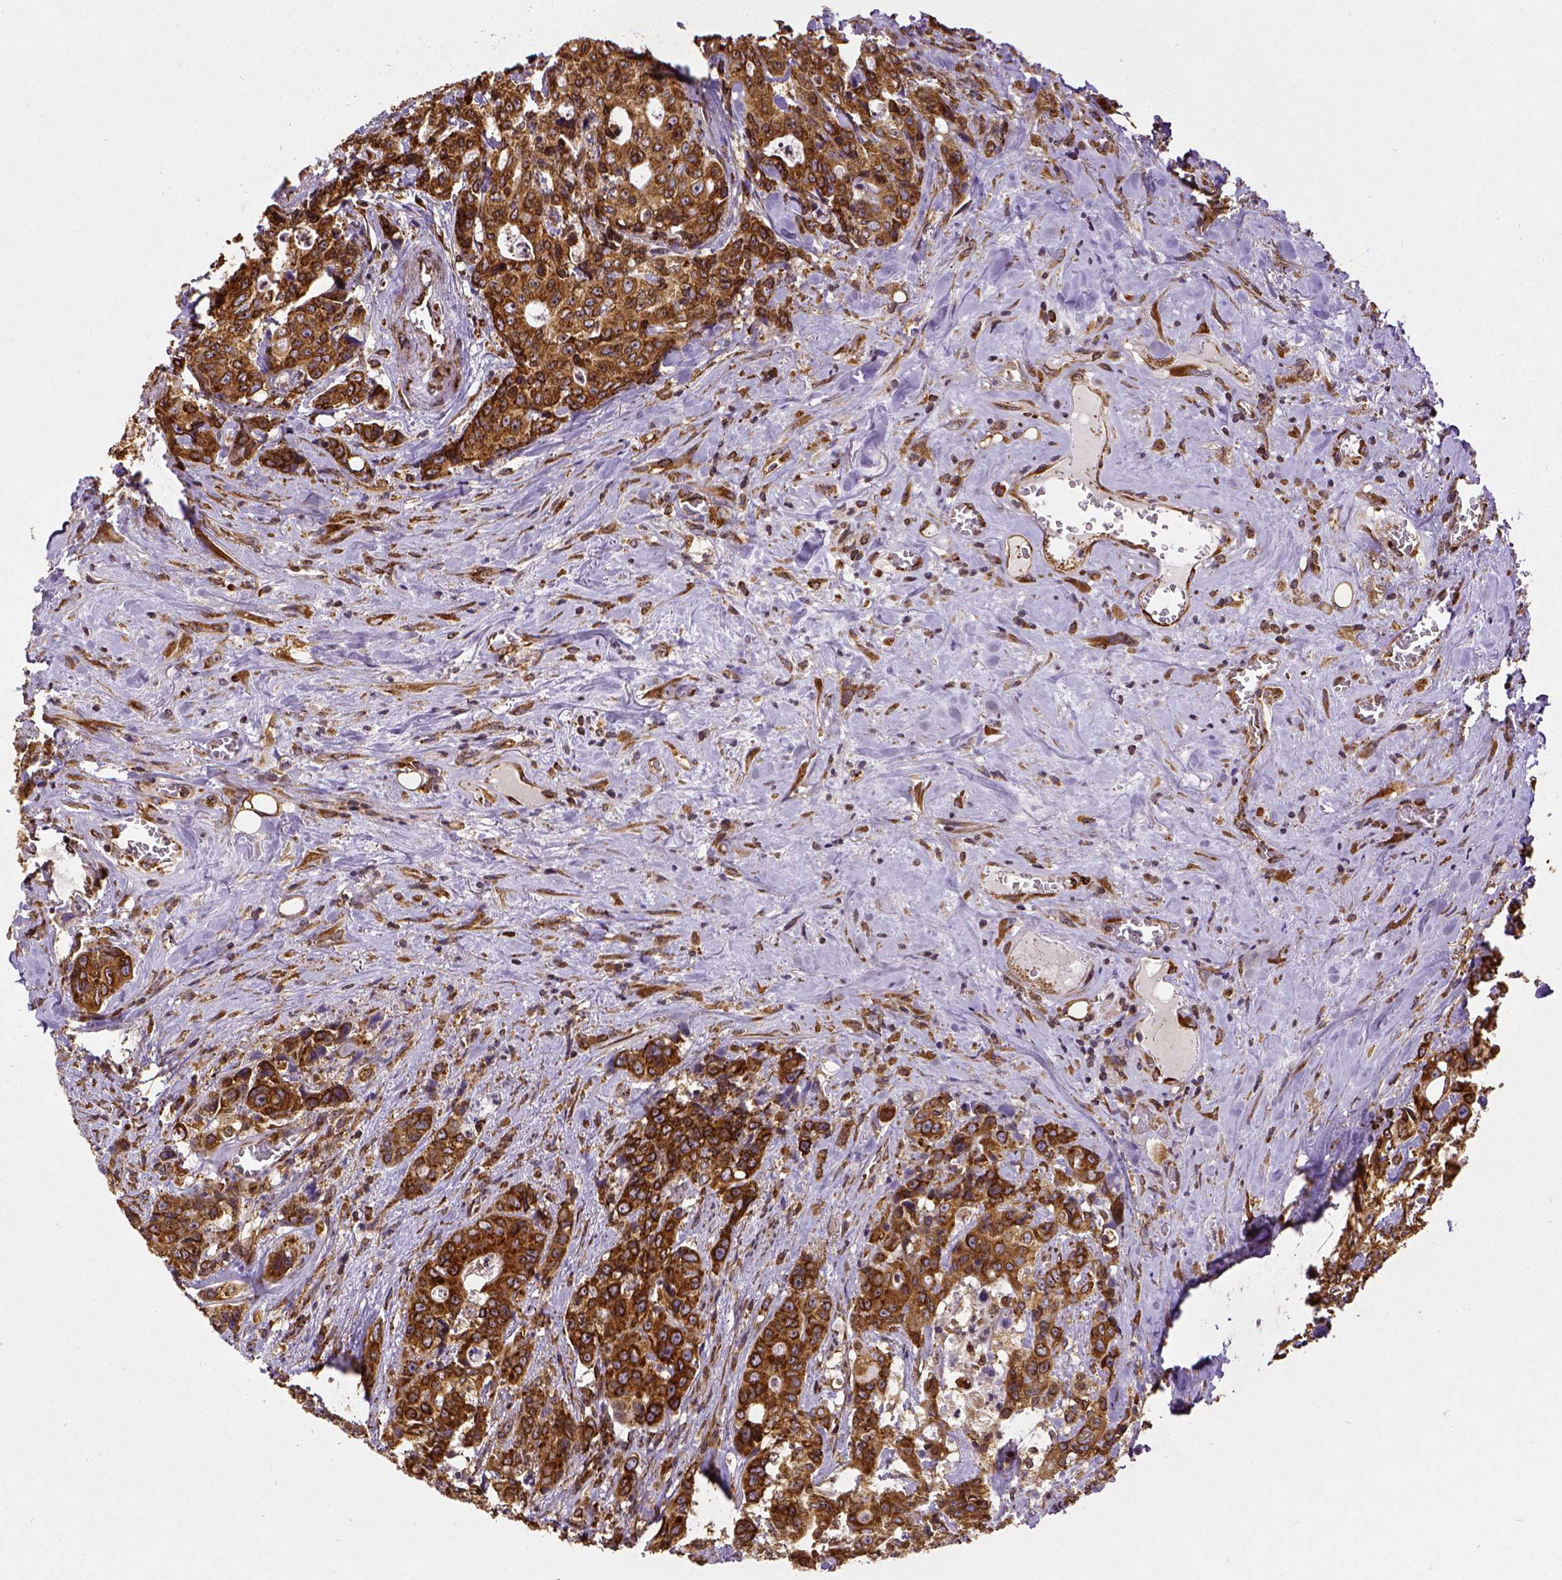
{"staining": {"intensity": "strong", "quantity": ">75%", "location": "cytoplasmic/membranous"}, "tissue": "colorectal cancer", "cell_type": "Tumor cells", "image_type": "cancer", "snomed": [{"axis": "morphology", "description": "Adenocarcinoma, NOS"}, {"axis": "topography", "description": "Rectum"}], "caption": "A brown stain shows strong cytoplasmic/membranous expression of a protein in colorectal cancer tumor cells.", "gene": "MTDH", "patient": {"sex": "female", "age": 62}}